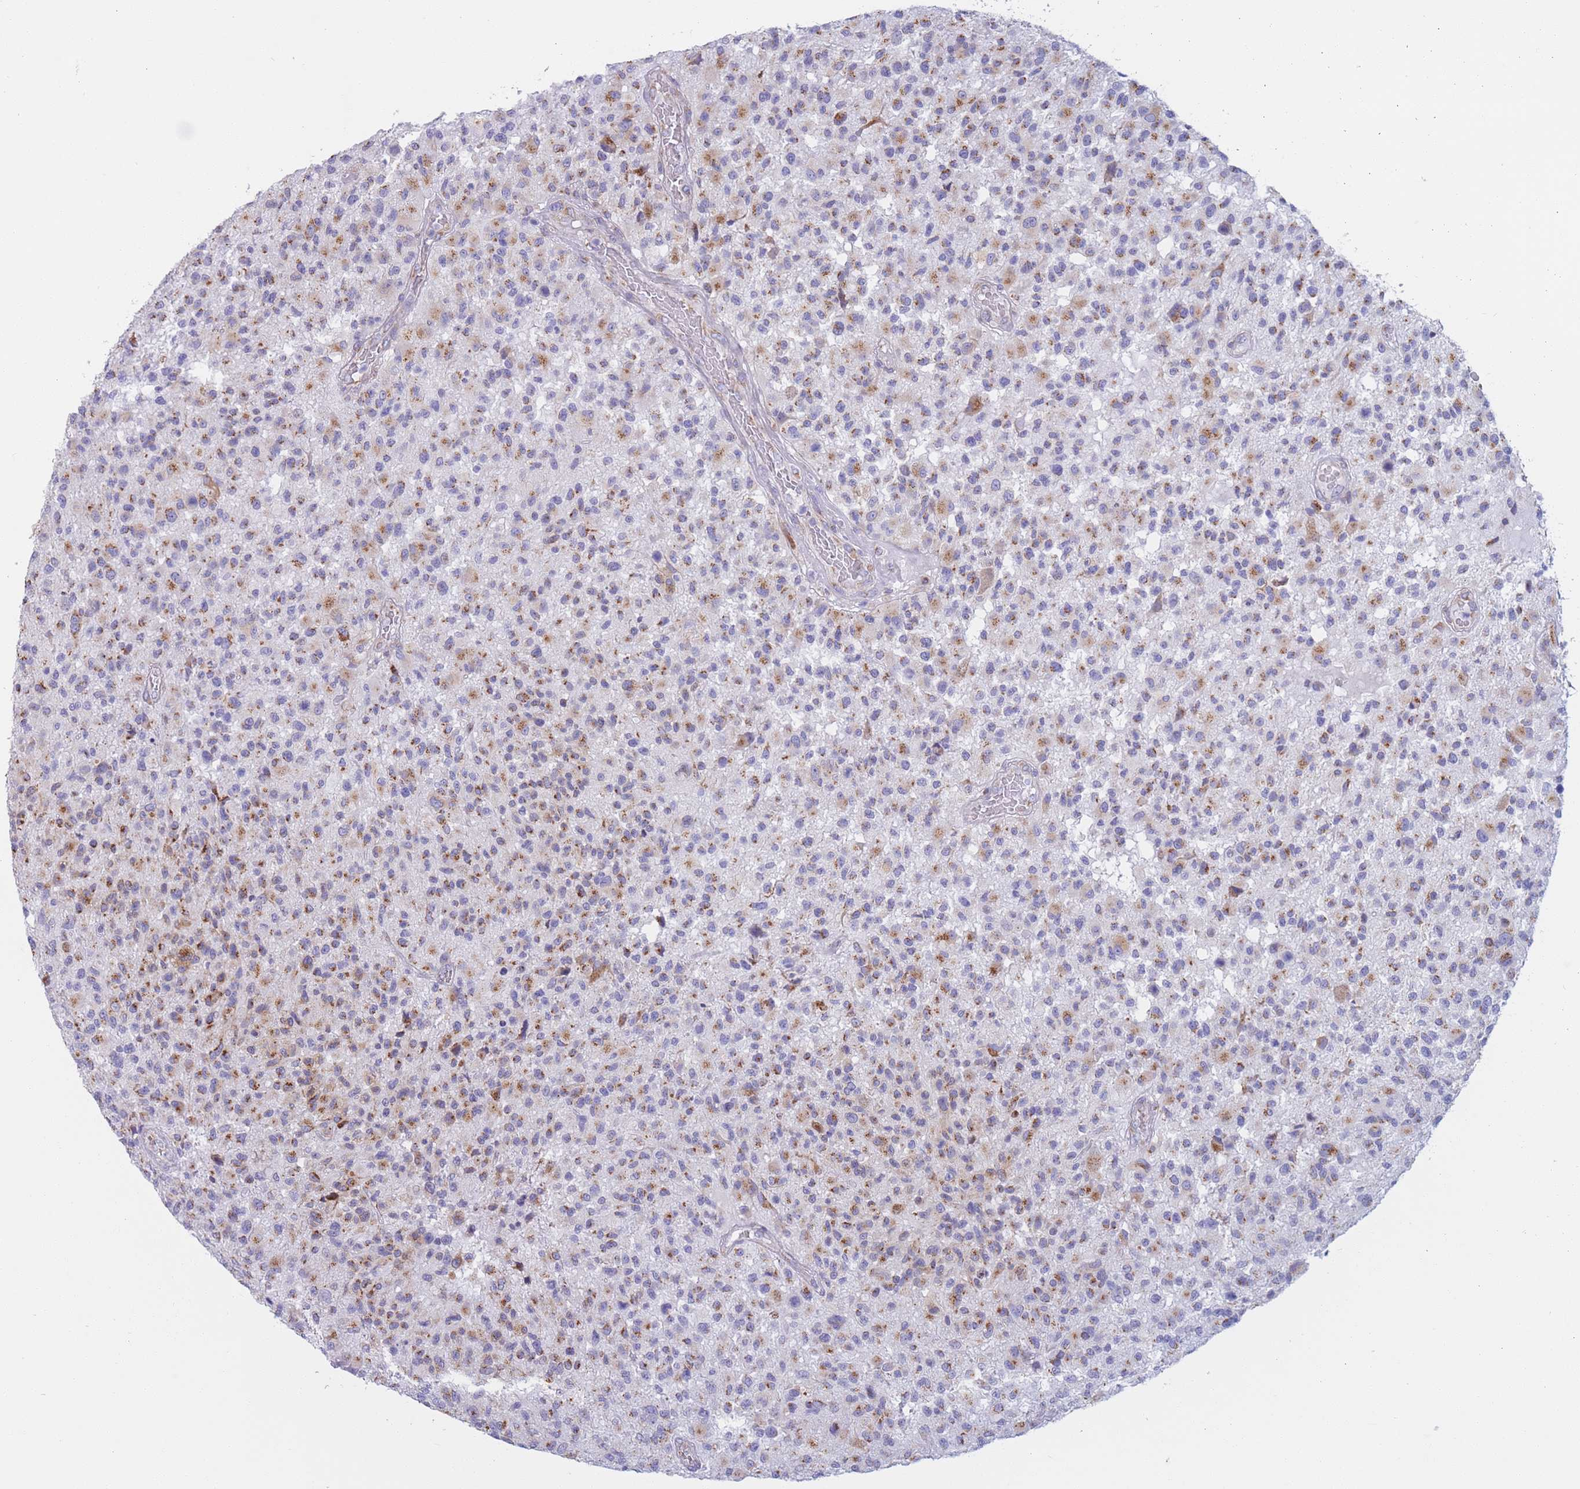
{"staining": {"intensity": "moderate", "quantity": "25%-75%", "location": "cytoplasmic/membranous"}, "tissue": "glioma", "cell_type": "Tumor cells", "image_type": "cancer", "snomed": [{"axis": "morphology", "description": "Glioma, malignant, High grade"}, {"axis": "morphology", "description": "Glioblastoma, NOS"}, {"axis": "topography", "description": "Brain"}], "caption": "Tumor cells exhibit medium levels of moderate cytoplasmic/membranous positivity in about 25%-75% of cells in malignant glioma (high-grade).", "gene": "MRPL30", "patient": {"sex": "male", "age": 60}}